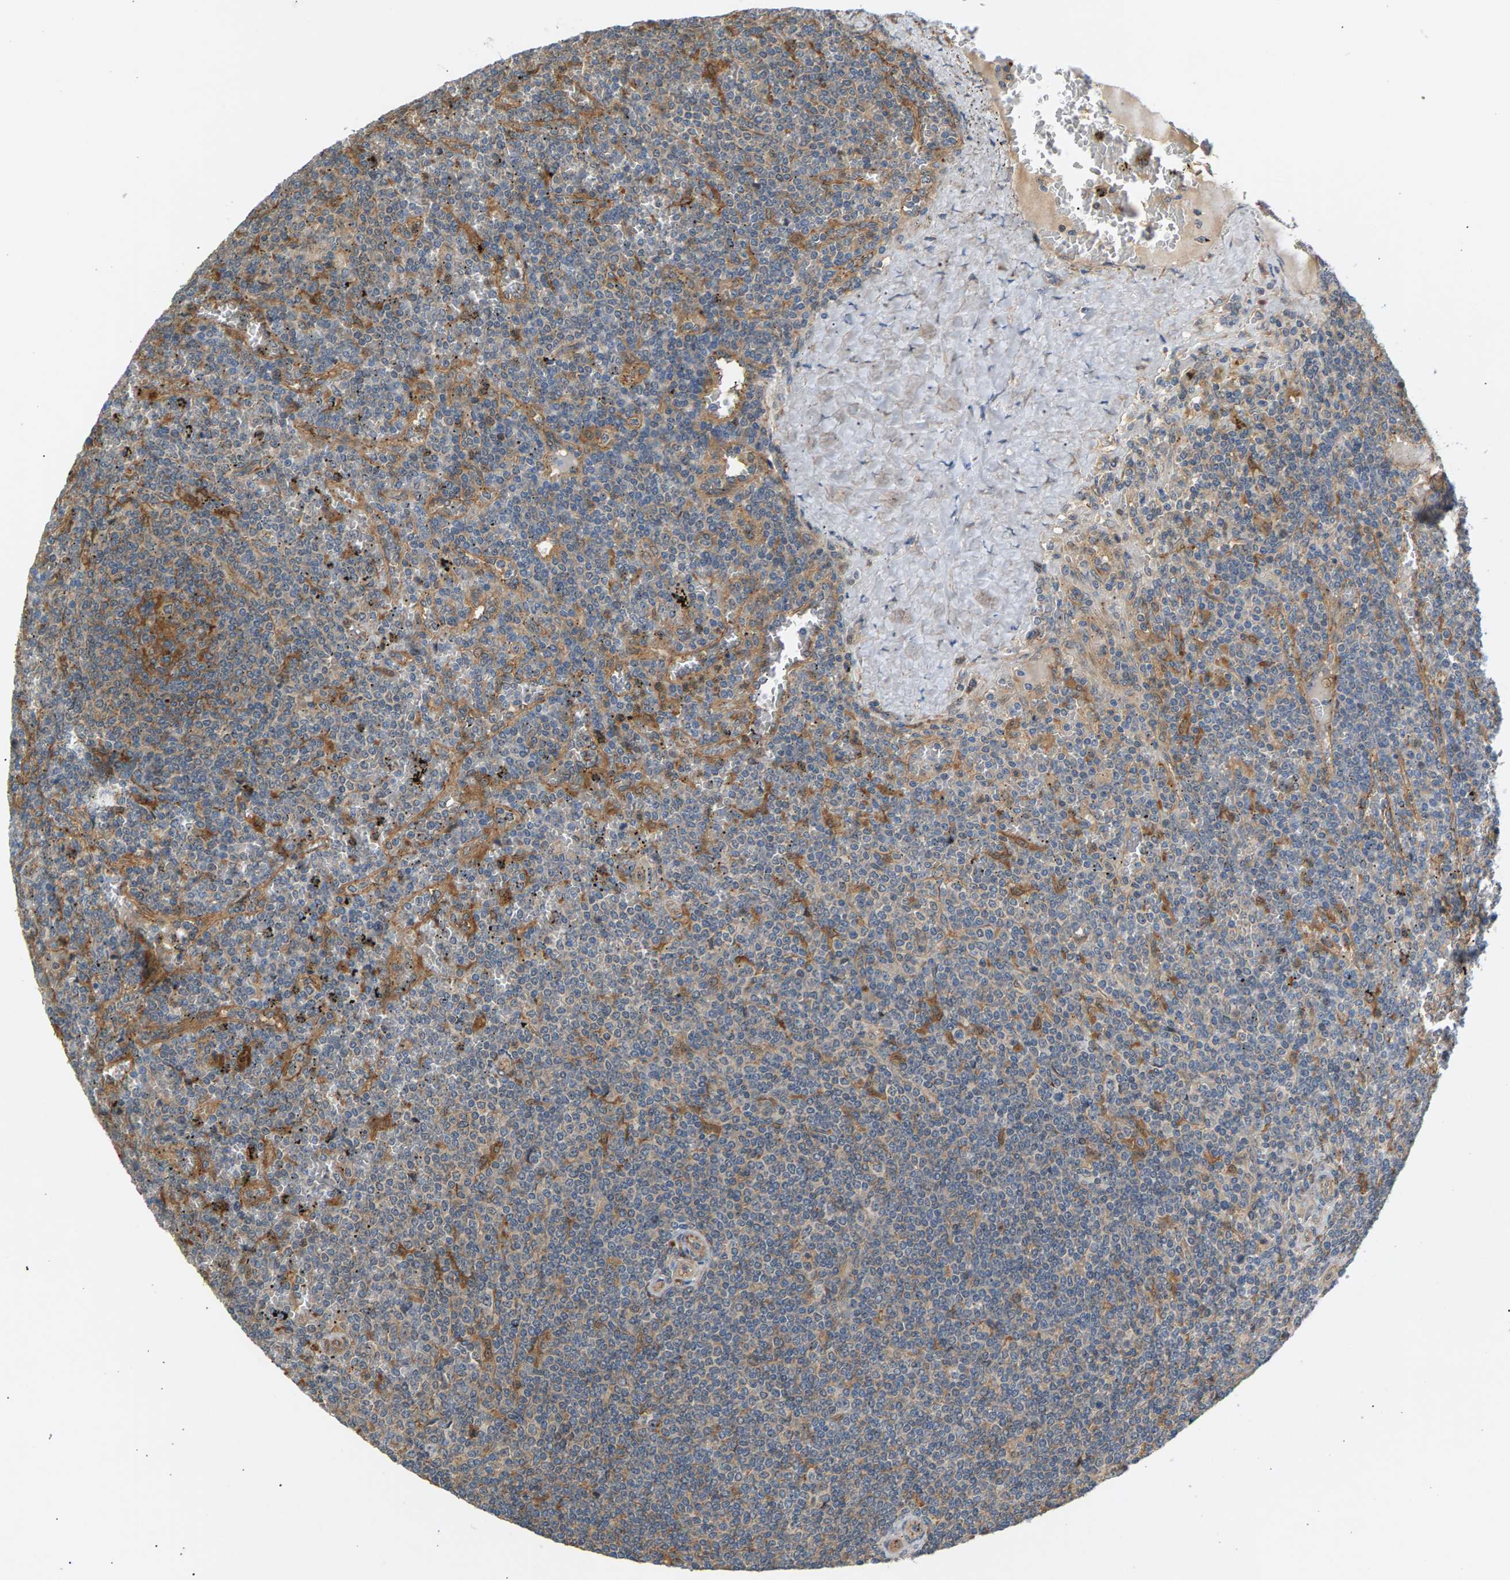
{"staining": {"intensity": "weak", "quantity": "<25%", "location": "cytoplasmic/membranous"}, "tissue": "lymphoma", "cell_type": "Tumor cells", "image_type": "cancer", "snomed": [{"axis": "morphology", "description": "Malignant lymphoma, non-Hodgkin's type, Low grade"}, {"axis": "topography", "description": "Spleen"}], "caption": "A high-resolution micrograph shows IHC staining of low-grade malignant lymphoma, non-Hodgkin's type, which shows no significant staining in tumor cells.", "gene": "KRTAP27-1", "patient": {"sex": "female", "age": 19}}